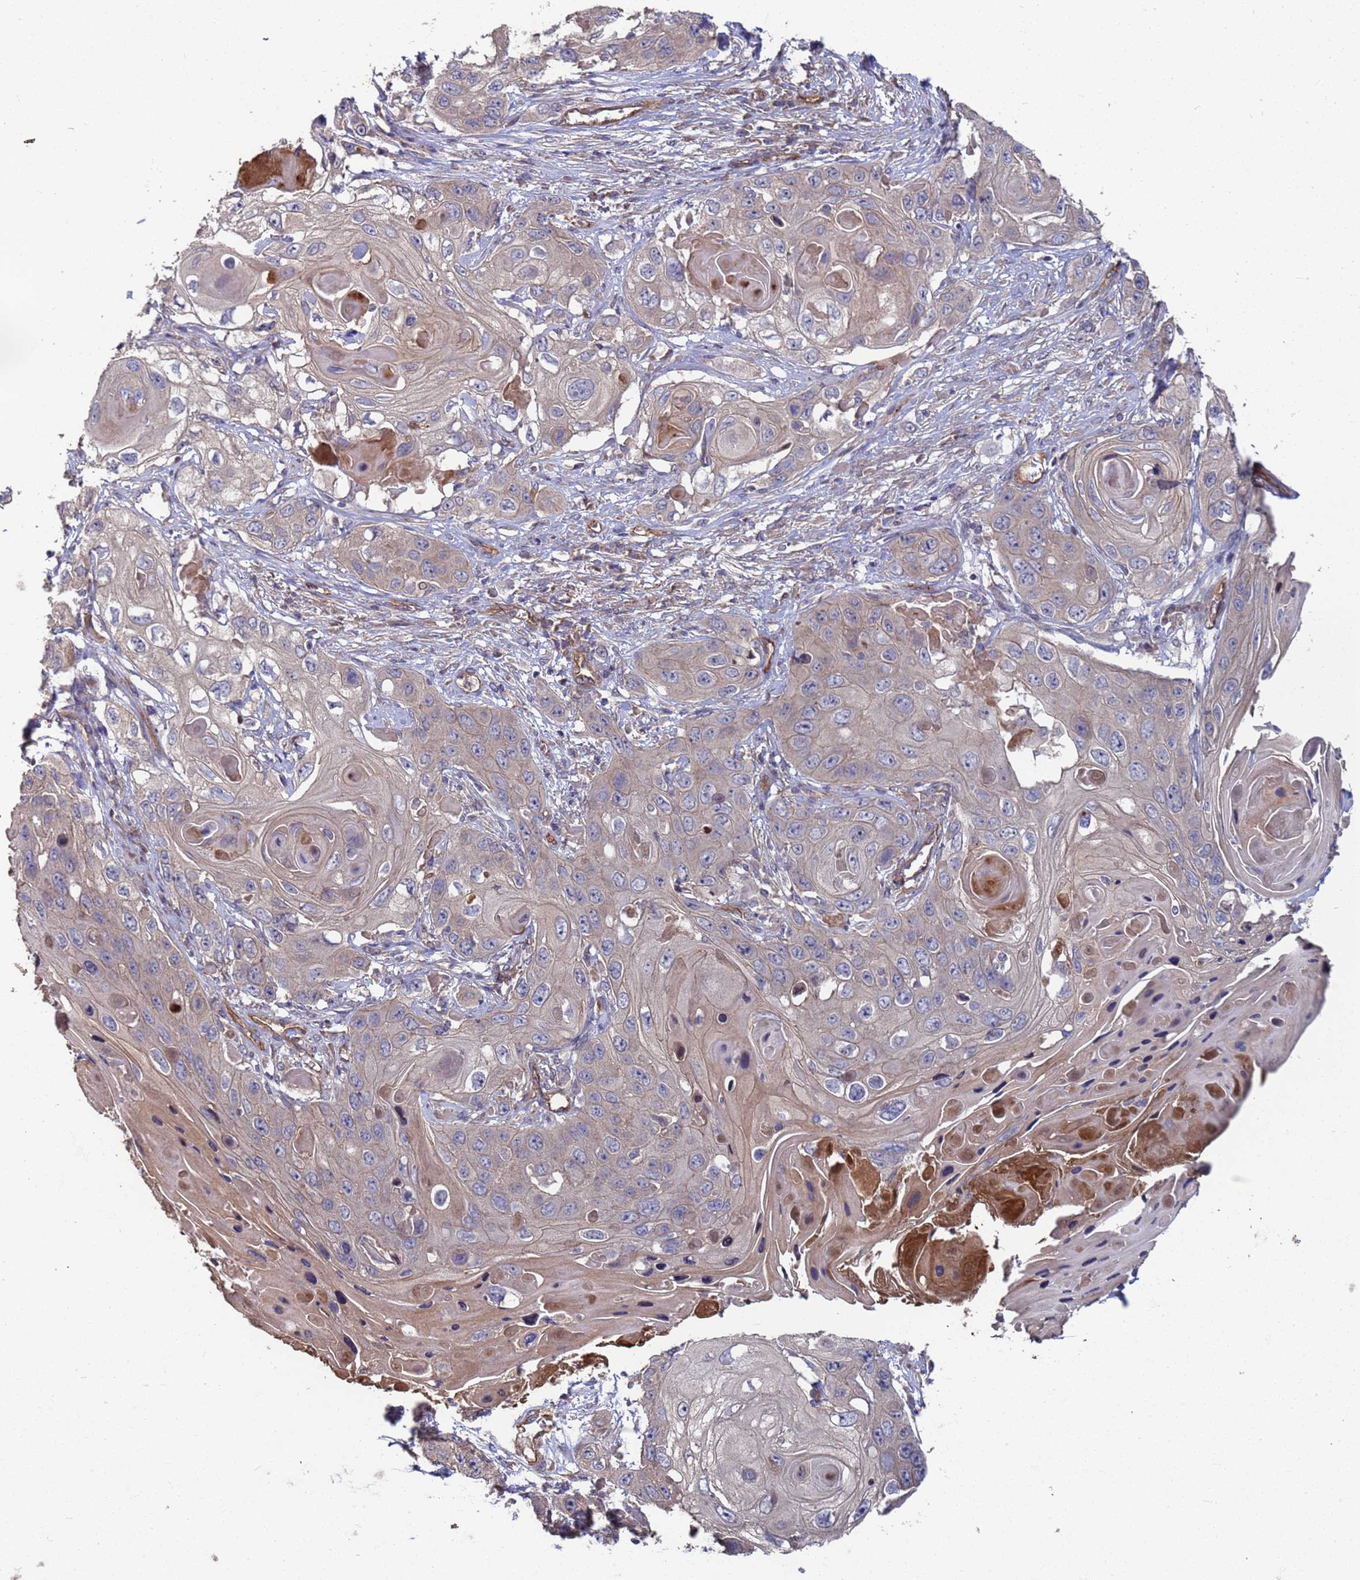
{"staining": {"intensity": "negative", "quantity": "none", "location": "none"}, "tissue": "skin cancer", "cell_type": "Tumor cells", "image_type": "cancer", "snomed": [{"axis": "morphology", "description": "Squamous cell carcinoma, NOS"}, {"axis": "topography", "description": "Skin"}], "caption": "DAB (3,3'-diaminobenzidine) immunohistochemical staining of human skin cancer reveals no significant expression in tumor cells.", "gene": "NDUFAF6", "patient": {"sex": "male", "age": 55}}